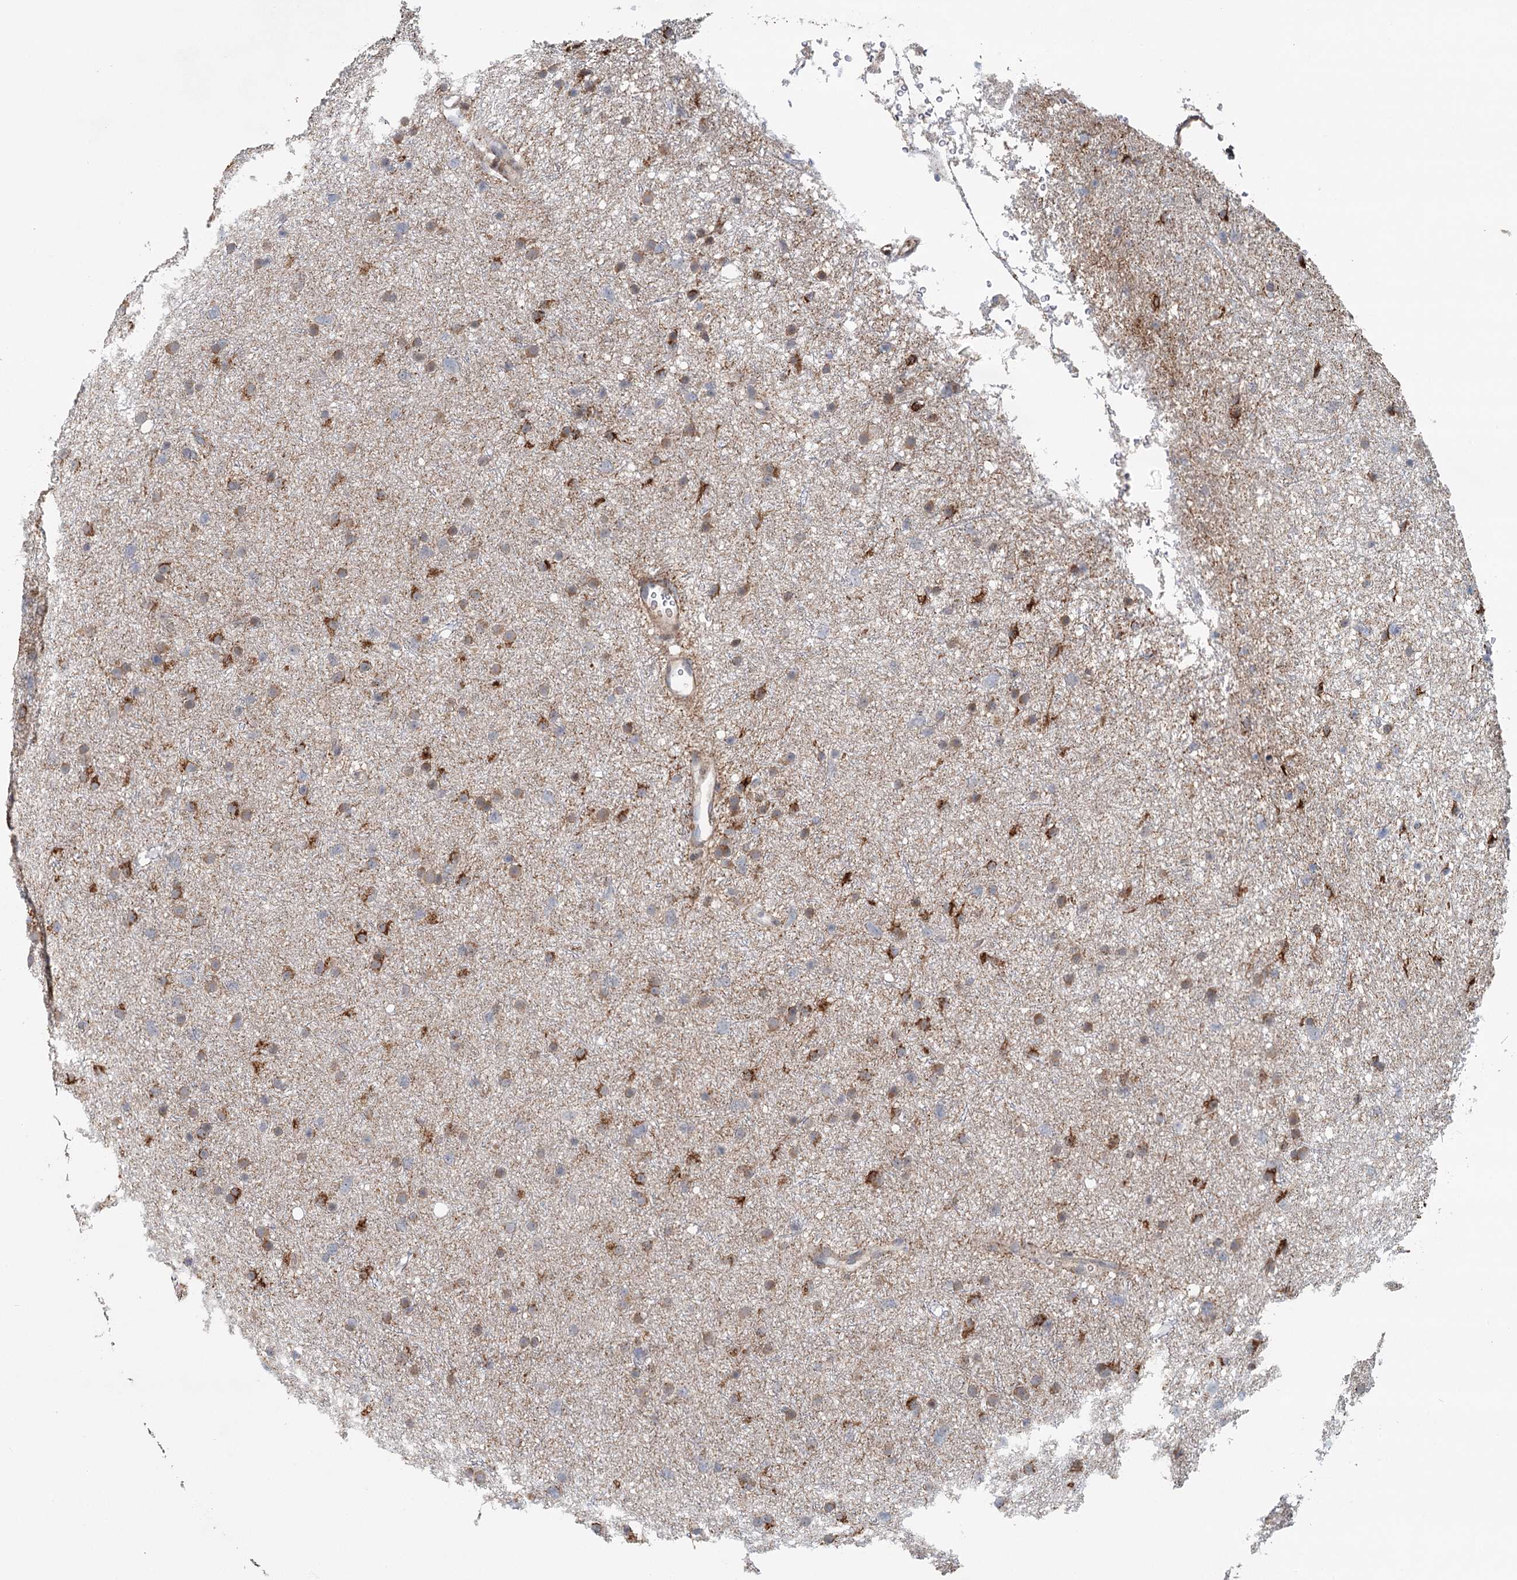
{"staining": {"intensity": "moderate", "quantity": "25%-75%", "location": "cytoplasmic/membranous"}, "tissue": "glioma", "cell_type": "Tumor cells", "image_type": "cancer", "snomed": [{"axis": "morphology", "description": "Glioma, malignant, Low grade"}, {"axis": "topography", "description": "Cerebral cortex"}], "caption": "Immunohistochemistry of human malignant glioma (low-grade) demonstrates medium levels of moderate cytoplasmic/membranous staining in approximately 25%-75% of tumor cells.", "gene": "RNF111", "patient": {"sex": "female", "age": 39}}